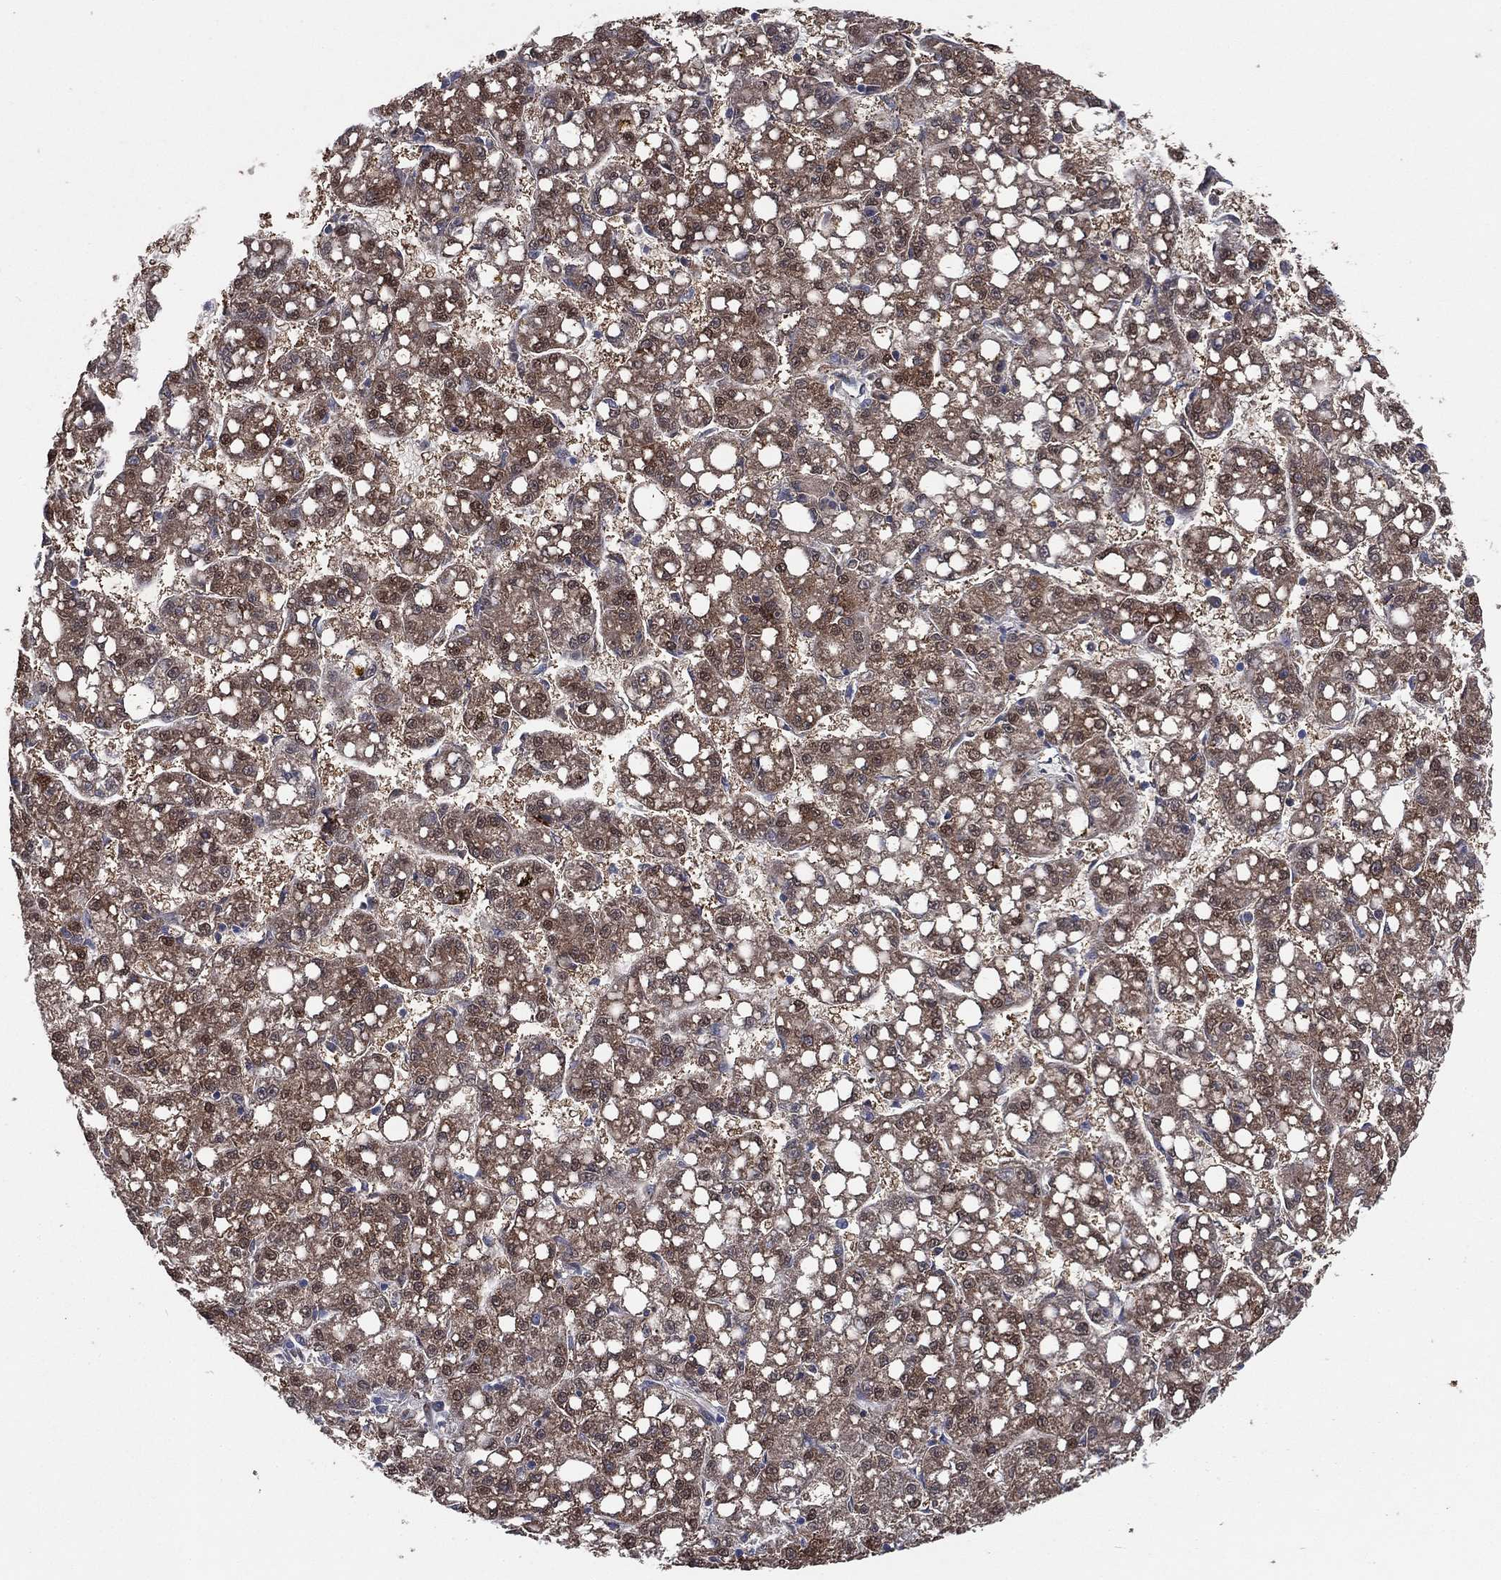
{"staining": {"intensity": "moderate", "quantity": "25%-75%", "location": "cytoplasmic/membranous,nuclear"}, "tissue": "liver cancer", "cell_type": "Tumor cells", "image_type": "cancer", "snomed": [{"axis": "morphology", "description": "Carcinoma, Hepatocellular, NOS"}, {"axis": "topography", "description": "Liver"}], "caption": "Immunohistochemical staining of liver hepatocellular carcinoma shows medium levels of moderate cytoplasmic/membranous and nuclear positivity in about 25%-75% of tumor cells. Immunohistochemistry (ihc) stains the protein of interest in brown and the nuclei are stained blue.", "gene": "ALDH7A1", "patient": {"sex": "female", "age": 65}}